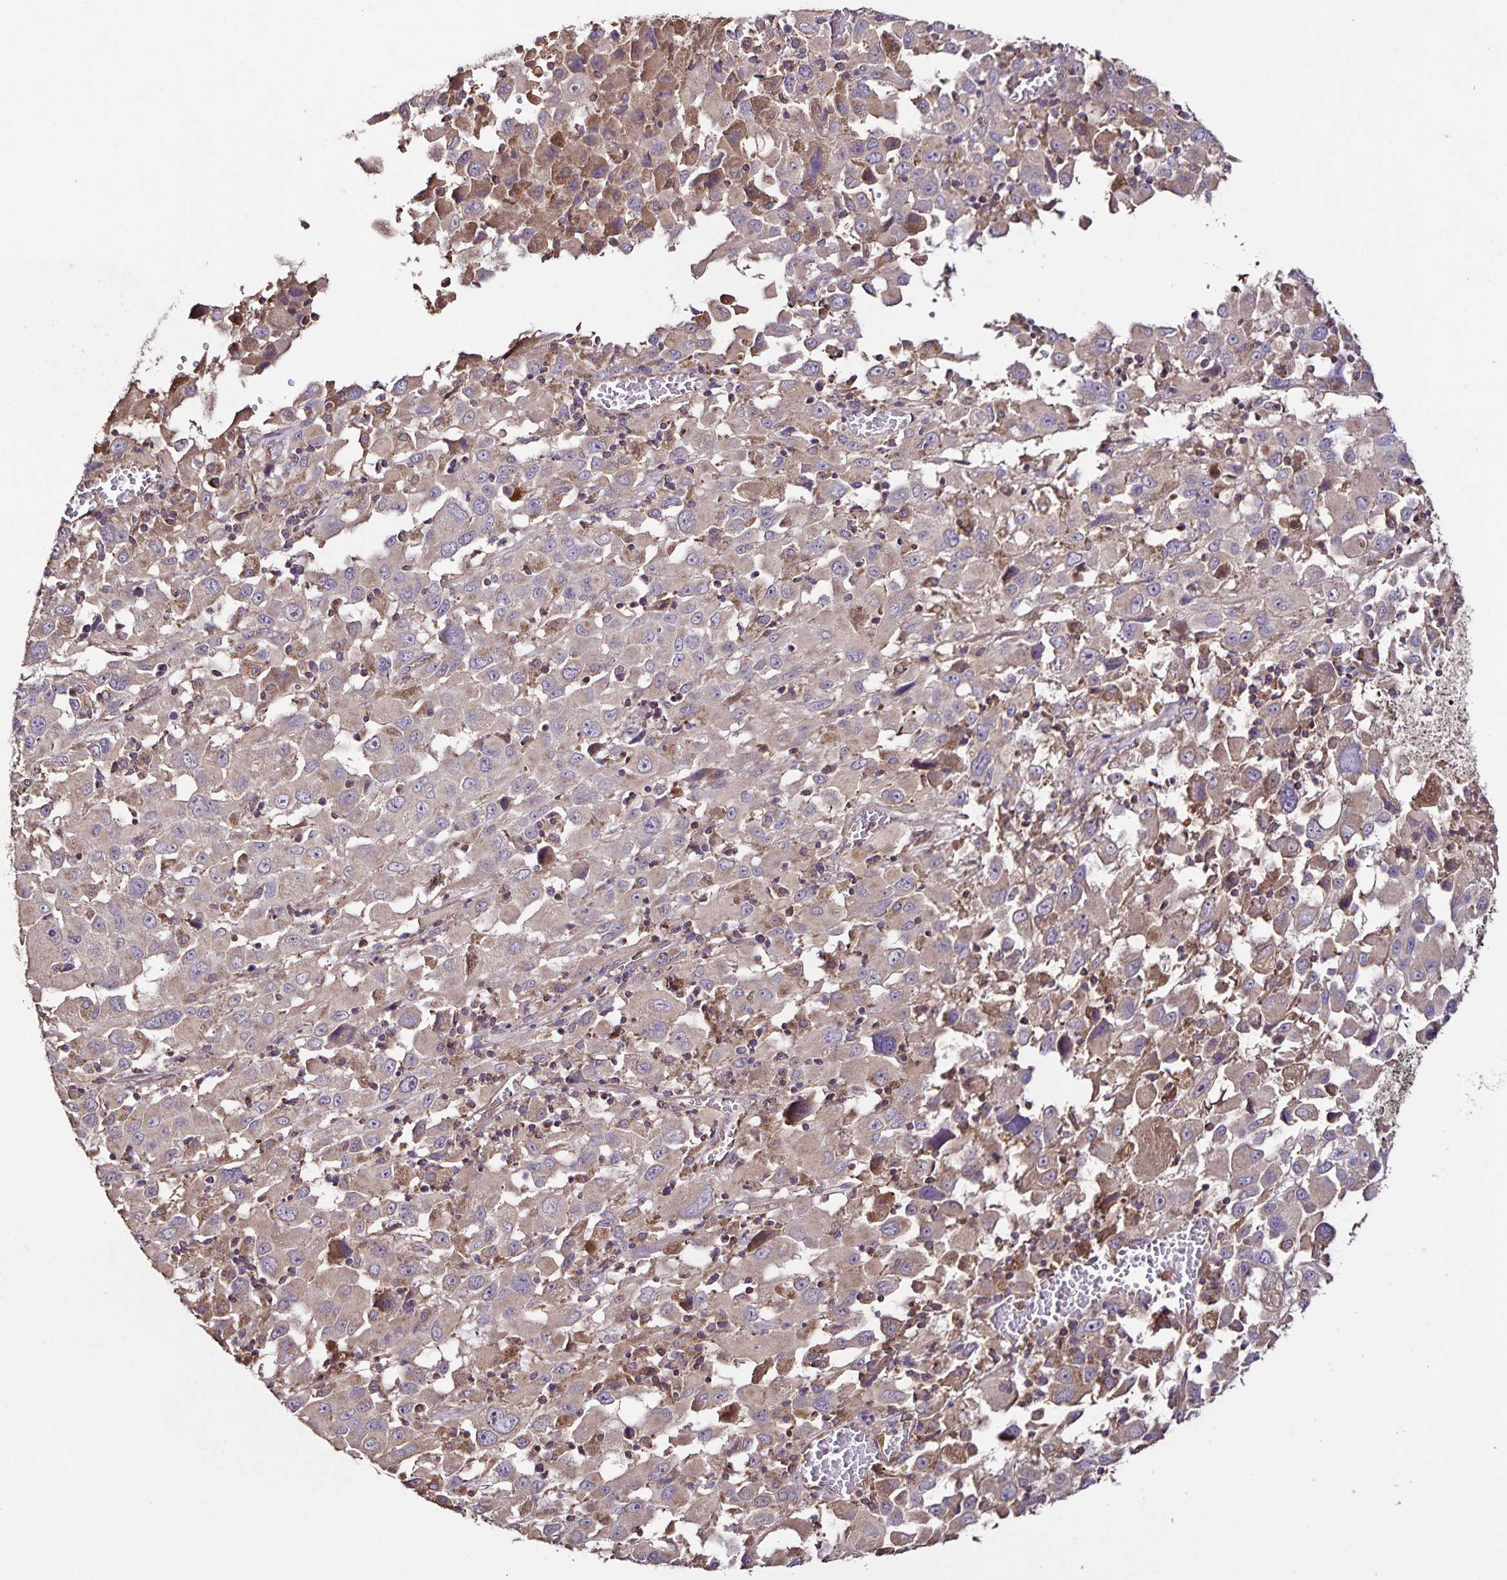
{"staining": {"intensity": "weak", "quantity": "<25%", "location": "cytoplasmic/membranous"}, "tissue": "melanoma", "cell_type": "Tumor cells", "image_type": "cancer", "snomed": [{"axis": "morphology", "description": "Malignant melanoma, Metastatic site"}, {"axis": "topography", "description": "Soft tissue"}], "caption": "Immunohistochemical staining of human malignant melanoma (metastatic site) demonstrates no significant expression in tumor cells.", "gene": "MAN1A1", "patient": {"sex": "male", "age": 50}}